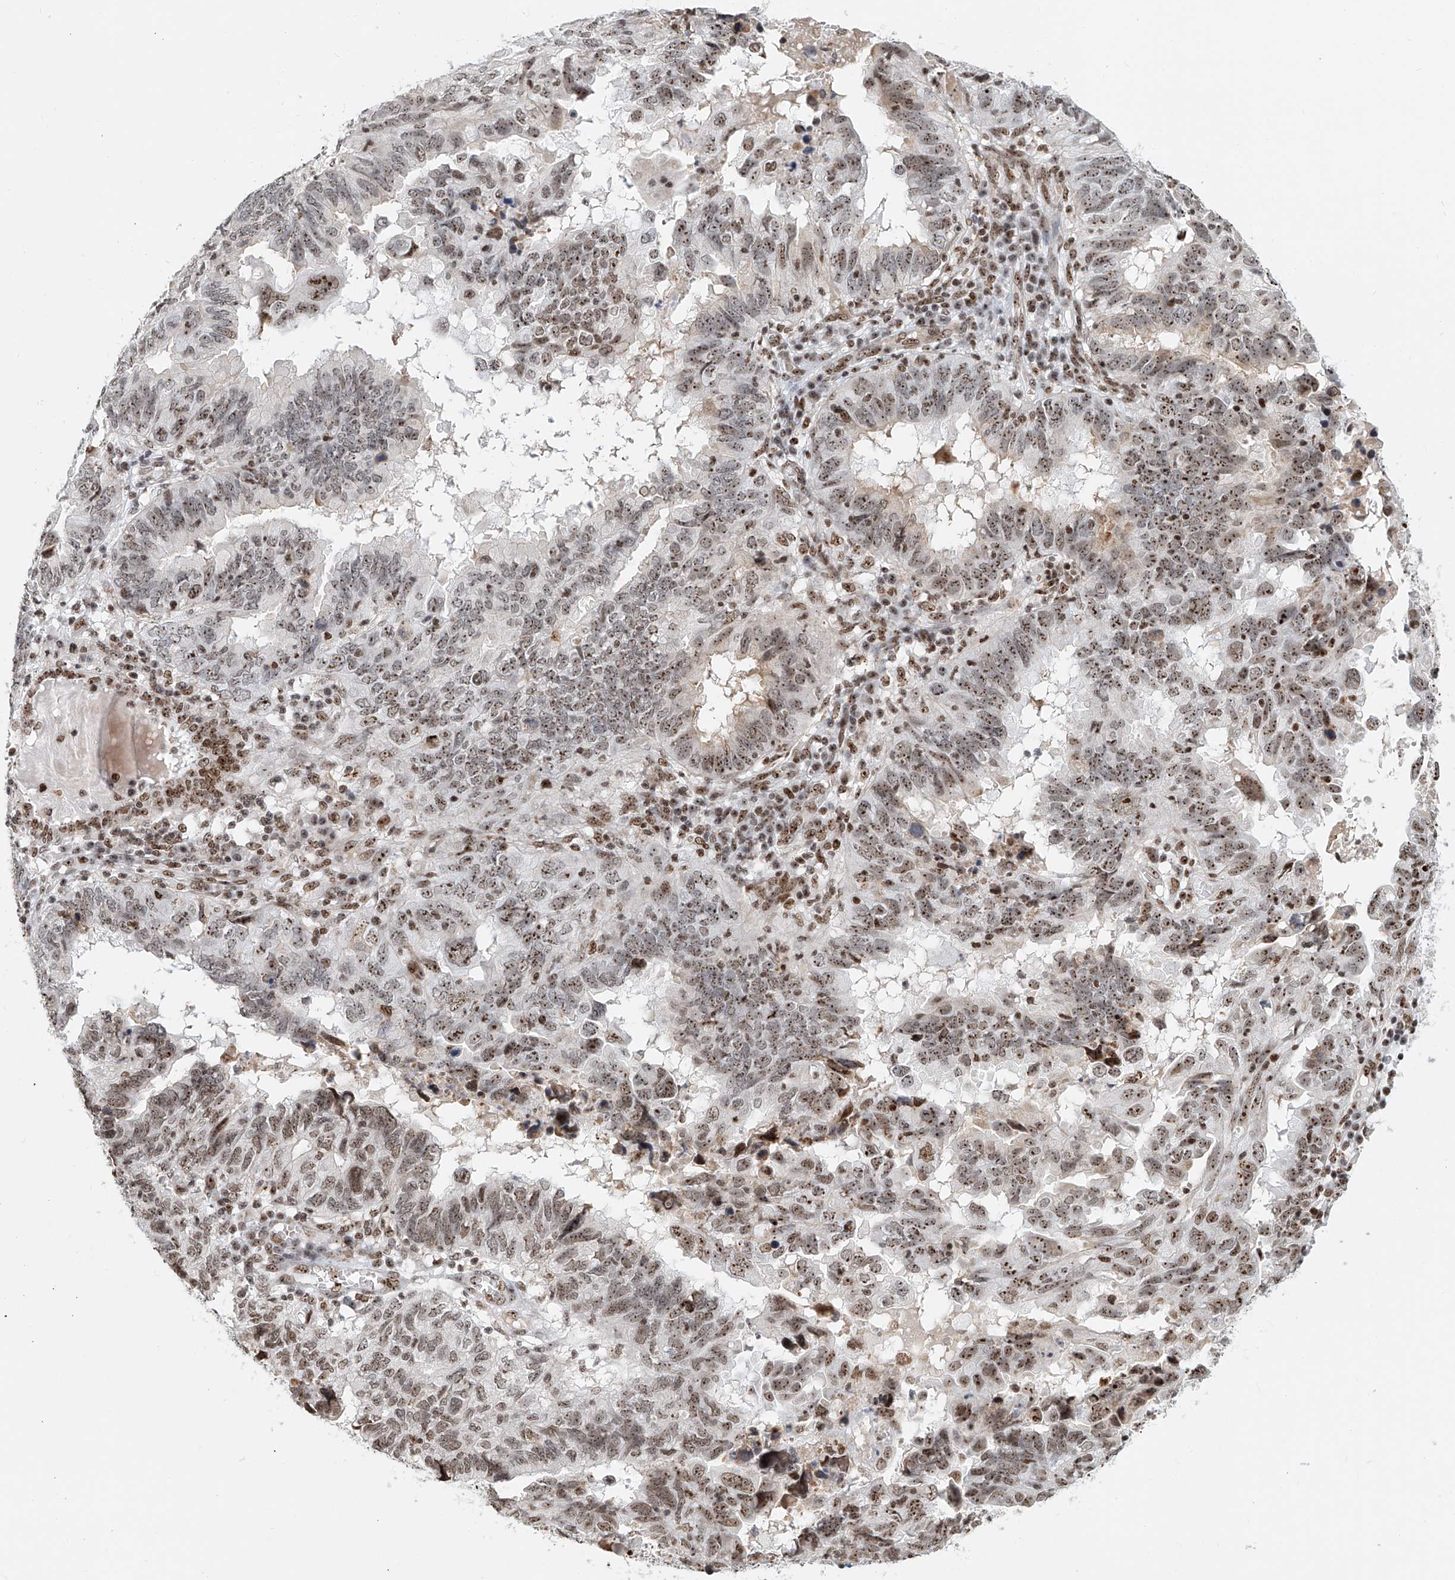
{"staining": {"intensity": "moderate", "quantity": ">75%", "location": "nuclear"}, "tissue": "endometrial cancer", "cell_type": "Tumor cells", "image_type": "cancer", "snomed": [{"axis": "morphology", "description": "Adenocarcinoma, NOS"}, {"axis": "topography", "description": "Uterus"}], "caption": "IHC micrograph of neoplastic tissue: adenocarcinoma (endometrial) stained using IHC reveals medium levels of moderate protein expression localized specifically in the nuclear of tumor cells, appearing as a nuclear brown color.", "gene": "PRUNE2", "patient": {"sex": "female", "age": 77}}